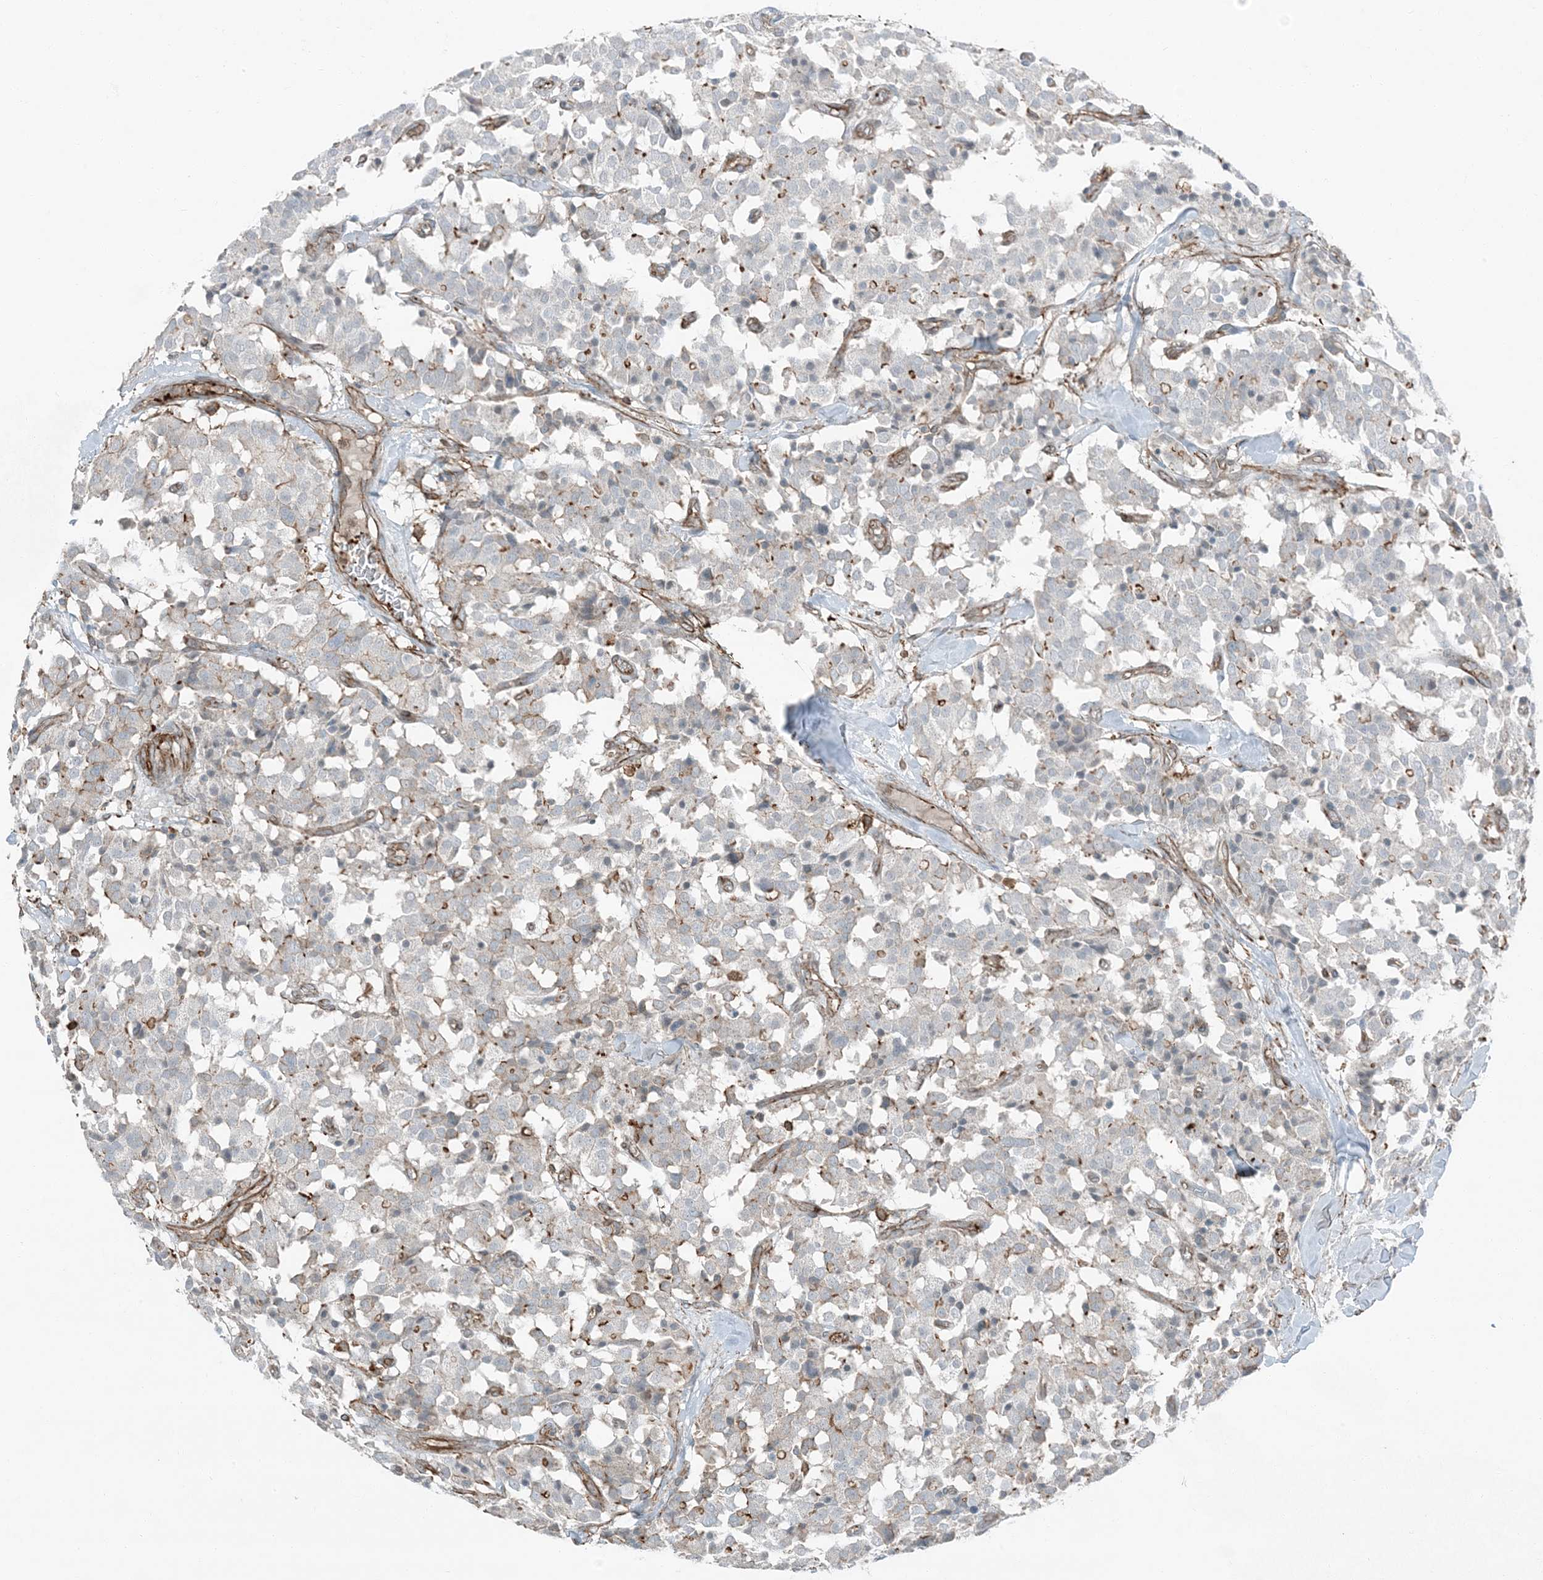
{"staining": {"intensity": "moderate", "quantity": "<25%", "location": "cytoplasmic/membranous"}, "tissue": "carcinoid", "cell_type": "Tumor cells", "image_type": "cancer", "snomed": [{"axis": "morphology", "description": "Carcinoid, malignant, NOS"}, {"axis": "topography", "description": "Lung"}], "caption": "A histopathology image of carcinoid (malignant) stained for a protein demonstrates moderate cytoplasmic/membranous brown staining in tumor cells.", "gene": "APOBEC3C", "patient": {"sex": "male", "age": 30}}